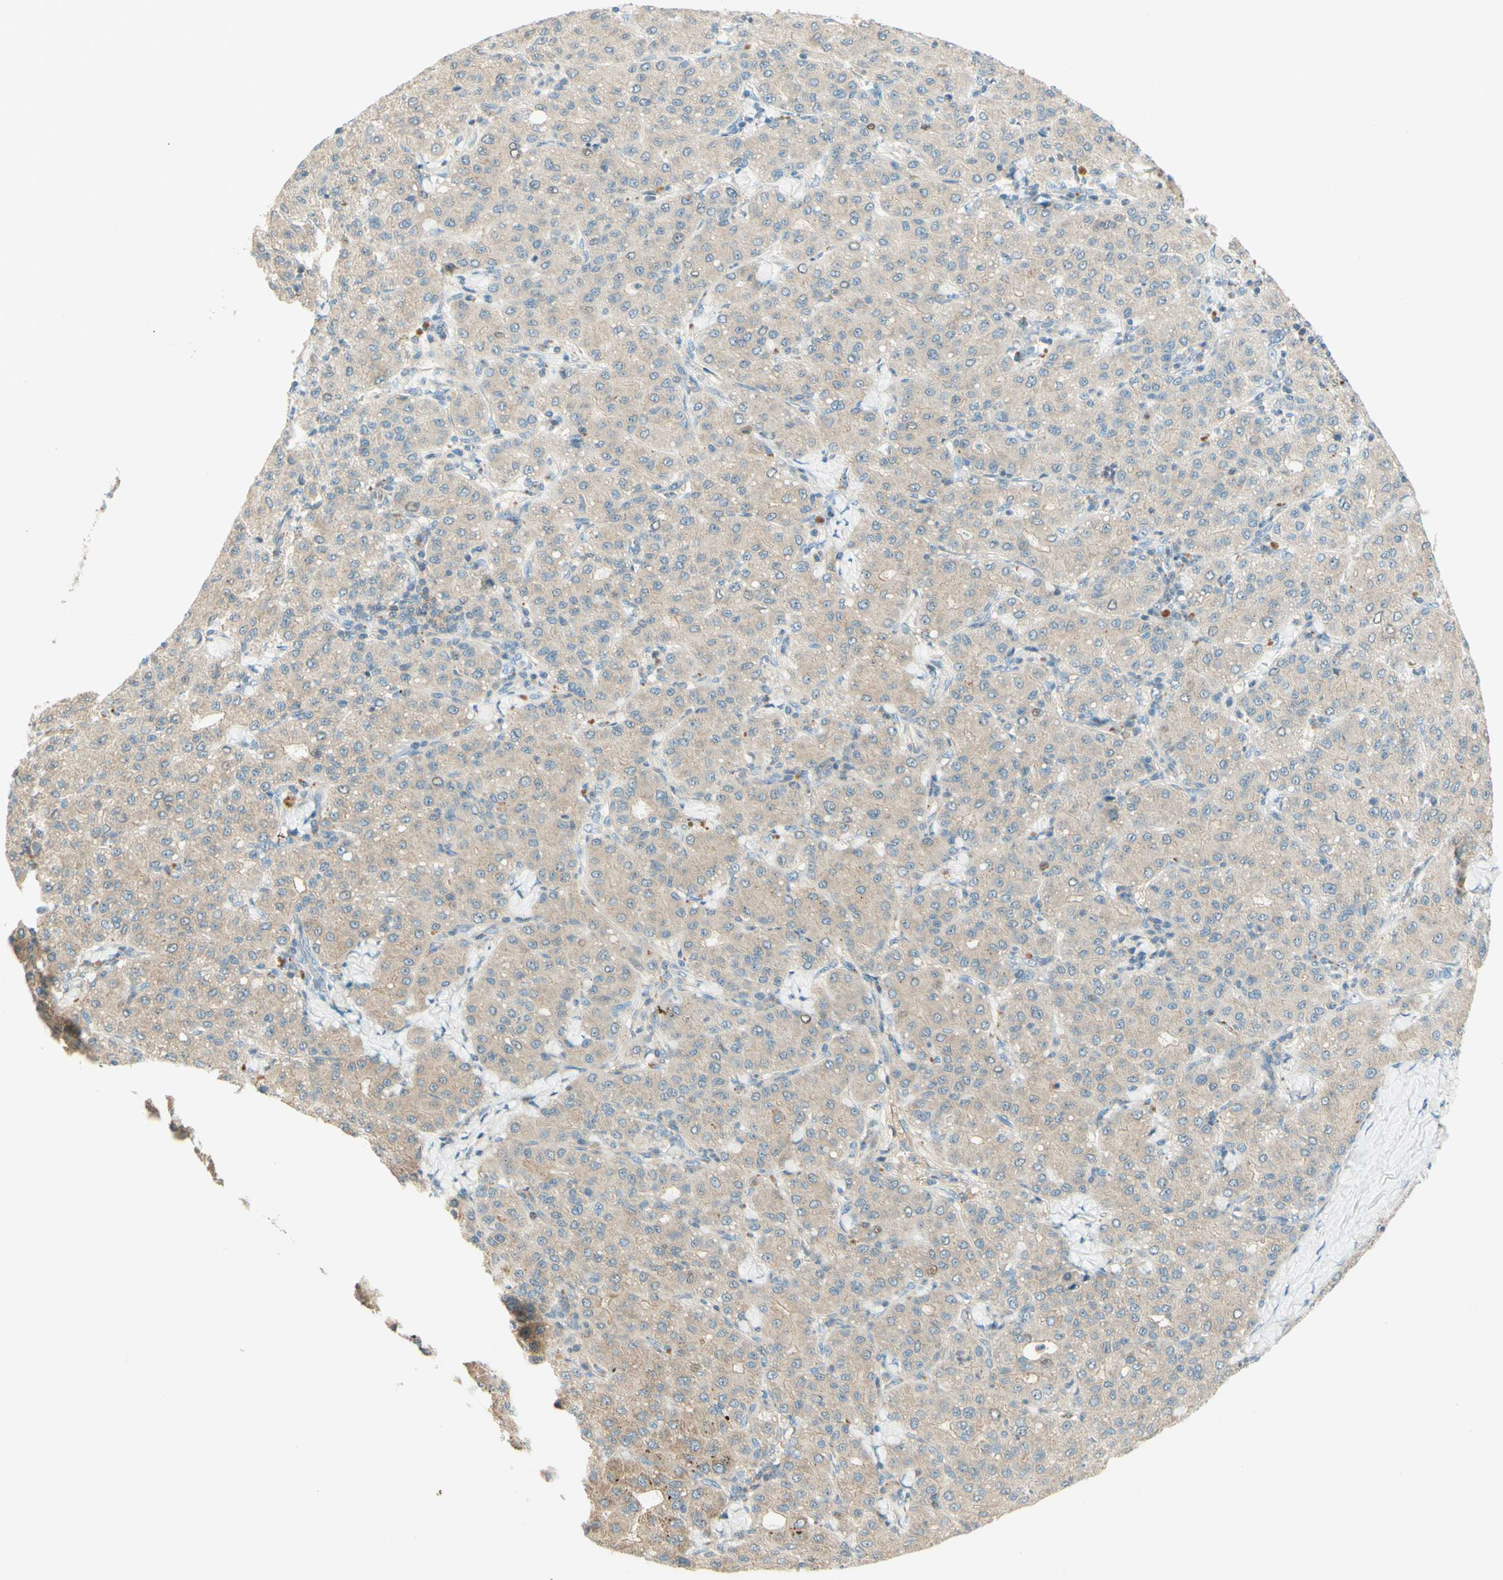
{"staining": {"intensity": "weak", "quantity": "25%-75%", "location": "cytoplasmic/membranous"}, "tissue": "liver cancer", "cell_type": "Tumor cells", "image_type": "cancer", "snomed": [{"axis": "morphology", "description": "Carcinoma, Hepatocellular, NOS"}, {"axis": "topography", "description": "Liver"}], "caption": "An immunohistochemistry photomicrograph of tumor tissue is shown. Protein staining in brown labels weak cytoplasmic/membranous positivity in liver cancer (hepatocellular carcinoma) within tumor cells. The protein of interest is stained brown, and the nuclei are stained in blue (DAB (3,3'-diaminobenzidine) IHC with brightfield microscopy, high magnification).", "gene": "PROM1", "patient": {"sex": "male", "age": 65}}